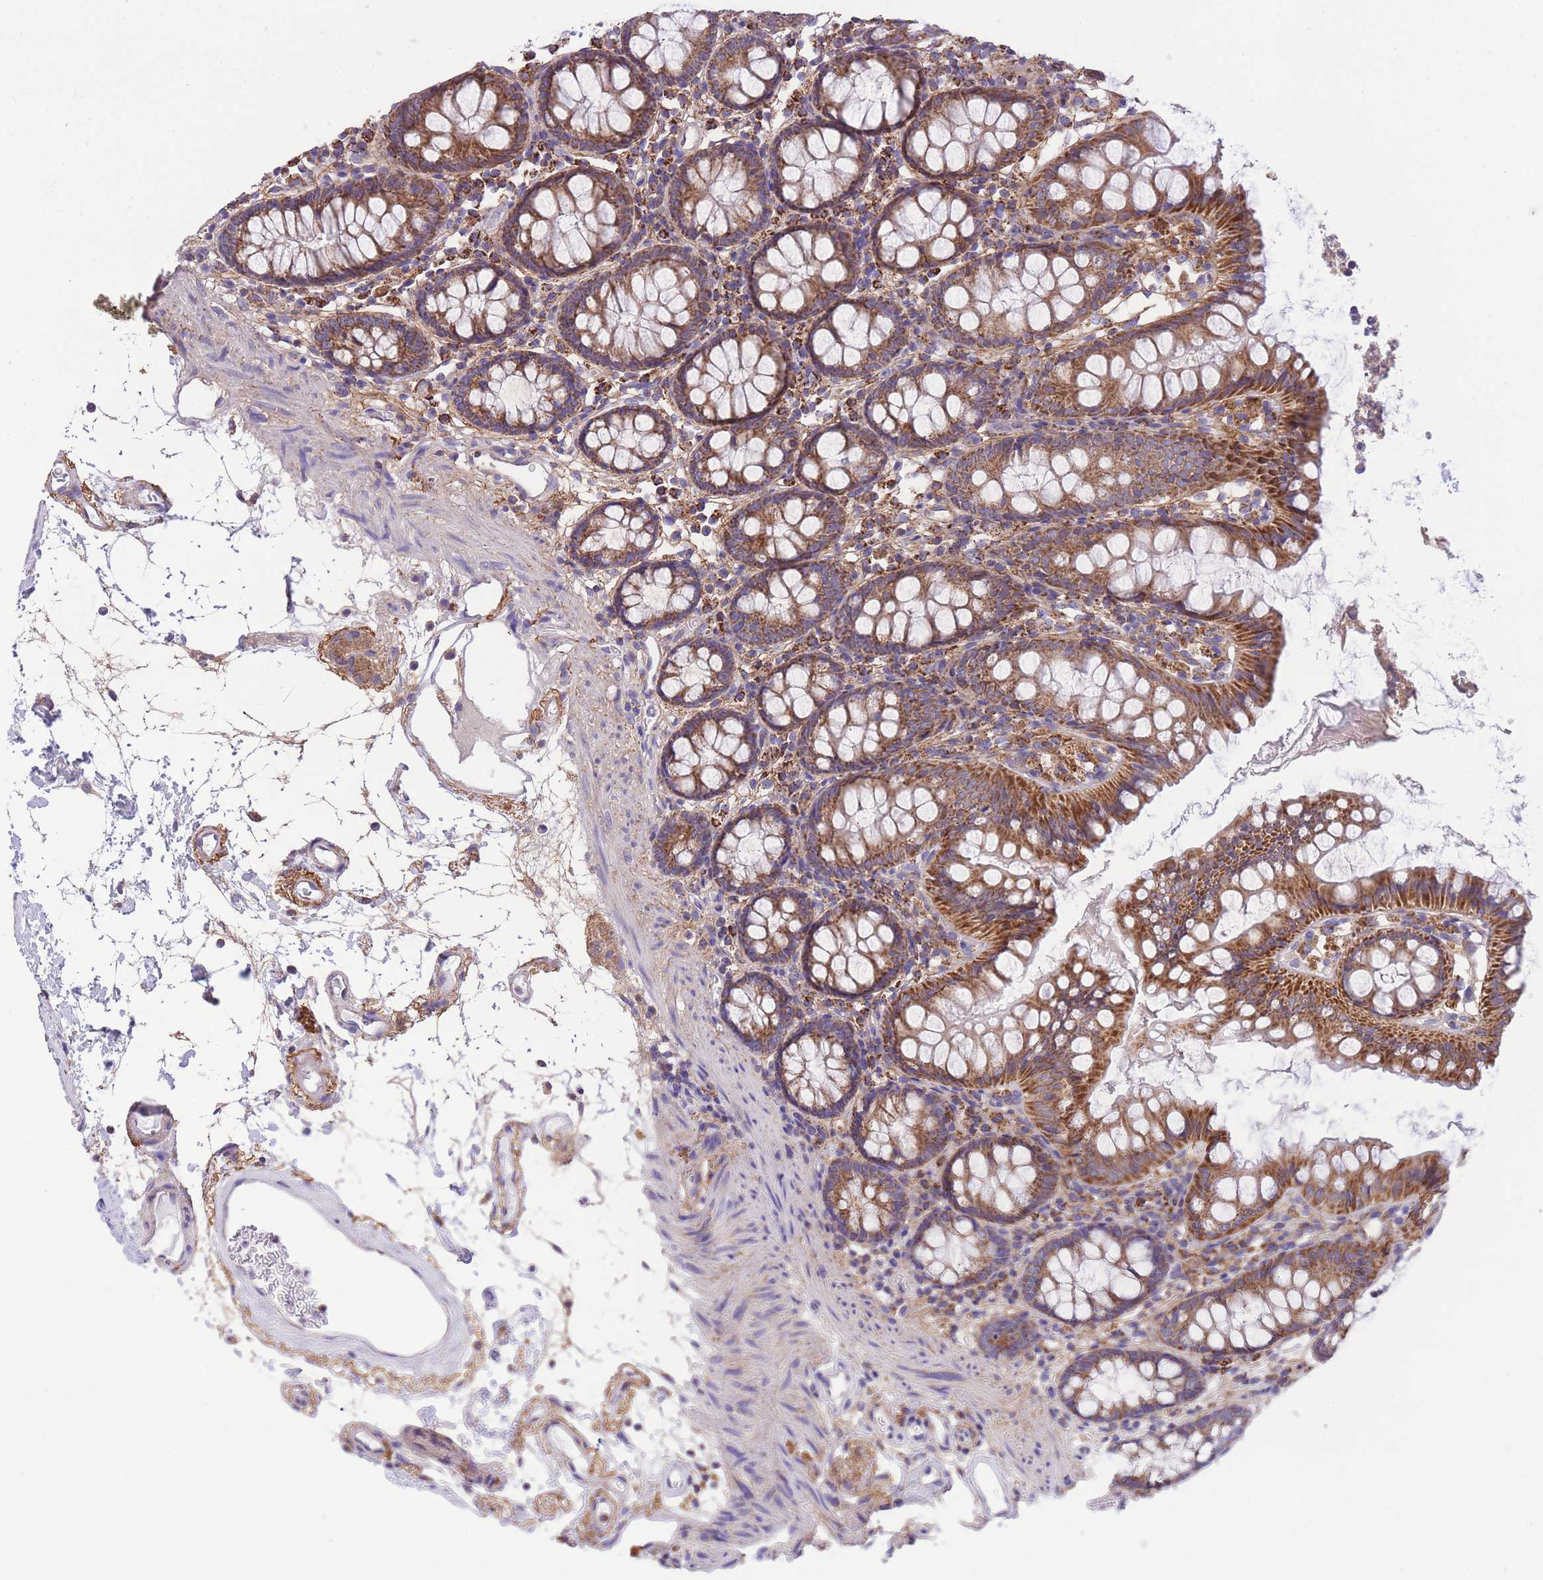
{"staining": {"intensity": "negative", "quantity": "none", "location": "none"}, "tissue": "colon", "cell_type": "Endothelial cells", "image_type": "normal", "snomed": [{"axis": "morphology", "description": "Normal tissue, NOS"}, {"axis": "topography", "description": "Colon"}], "caption": "Protein analysis of unremarkable colon exhibits no significant positivity in endothelial cells.", "gene": "ST3GAL3", "patient": {"sex": "female", "age": 84}}